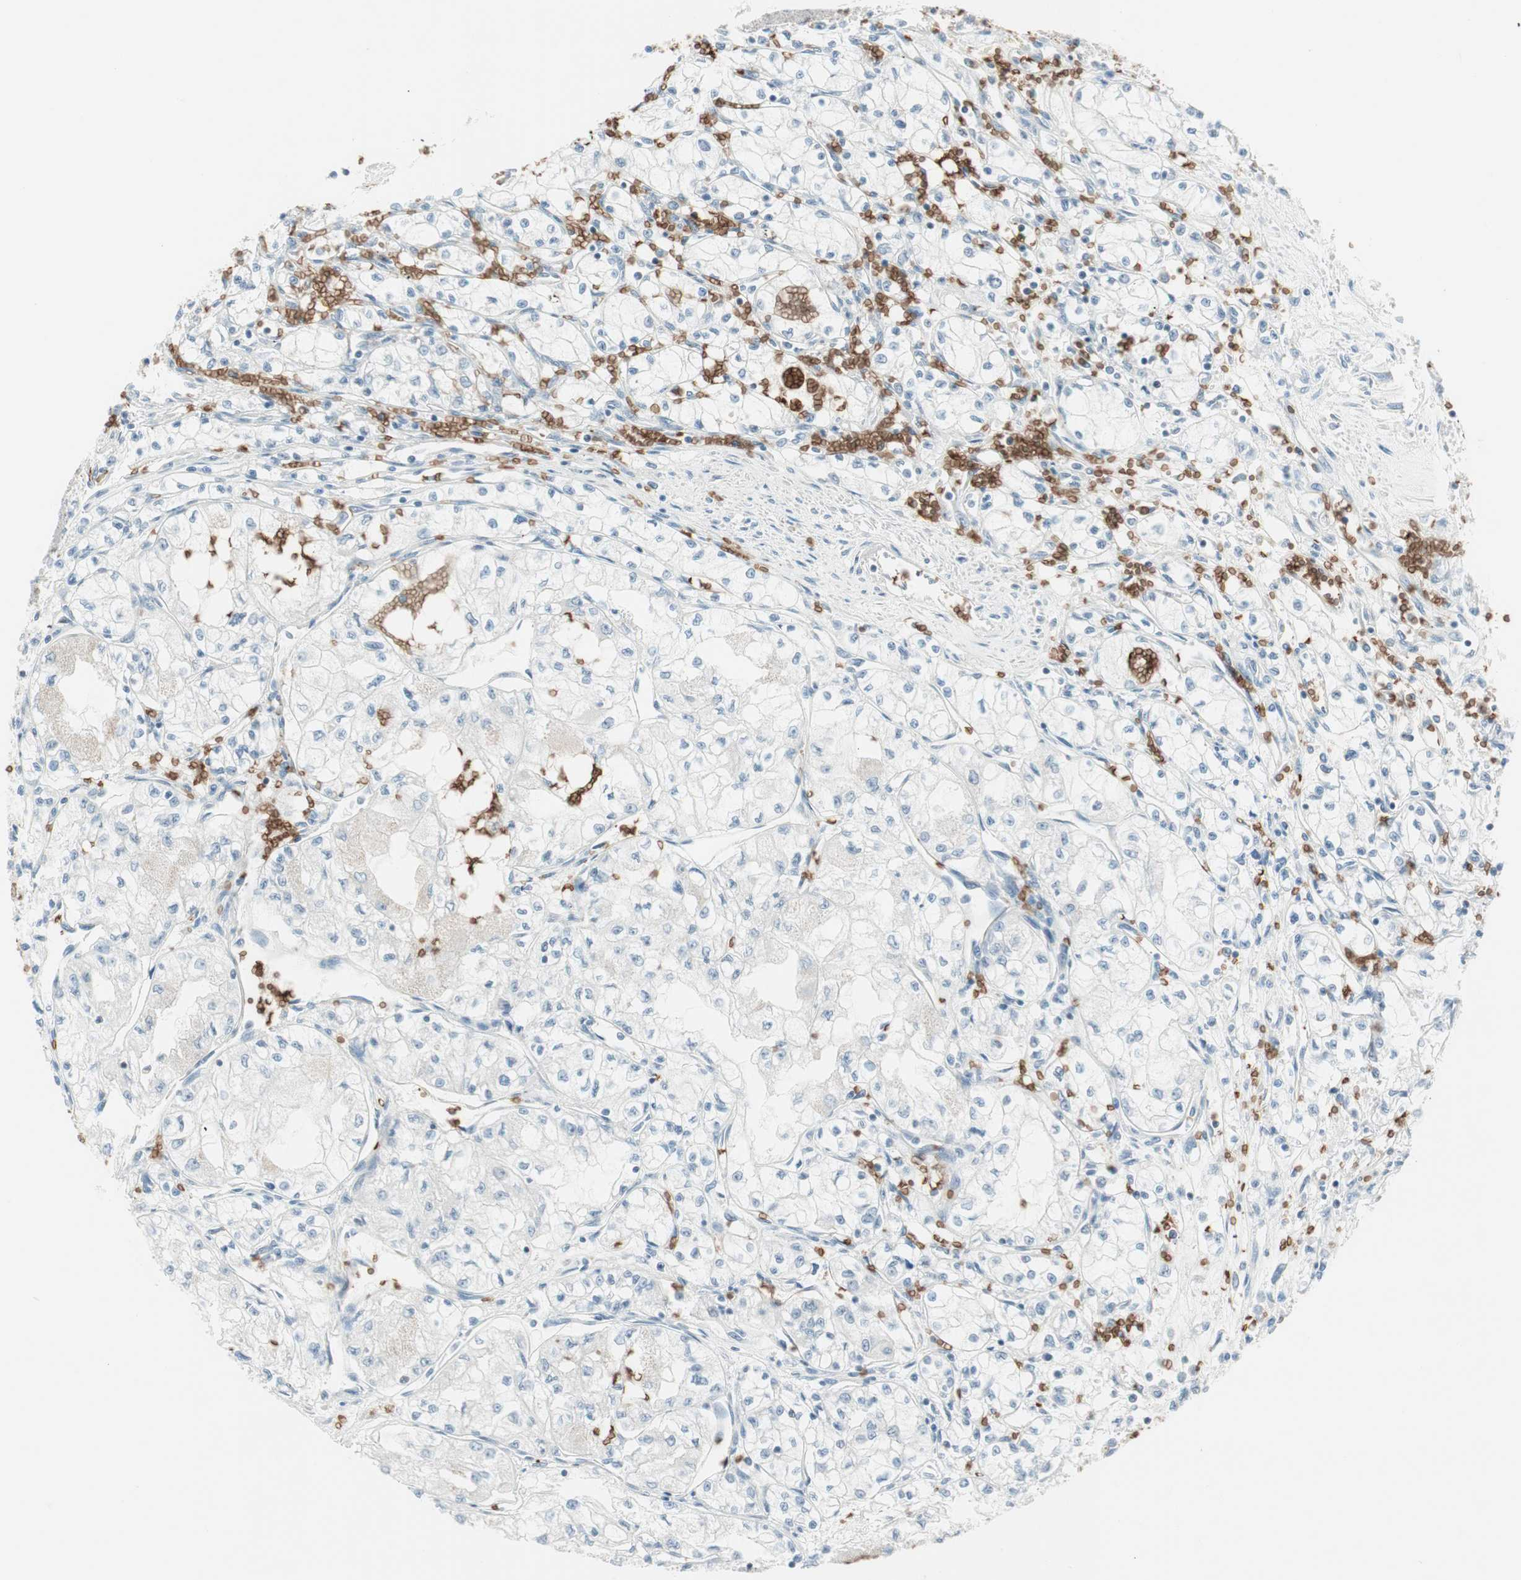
{"staining": {"intensity": "negative", "quantity": "none", "location": "none"}, "tissue": "renal cancer", "cell_type": "Tumor cells", "image_type": "cancer", "snomed": [{"axis": "morphology", "description": "Normal tissue, NOS"}, {"axis": "morphology", "description": "Adenocarcinoma, NOS"}, {"axis": "topography", "description": "Kidney"}], "caption": "High power microscopy micrograph of an IHC histopathology image of renal adenocarcinoma, revealing no significant staining in tumor cells.", "gene": "MAP4K1", "patient": {"sex": "male", "age": 59}}